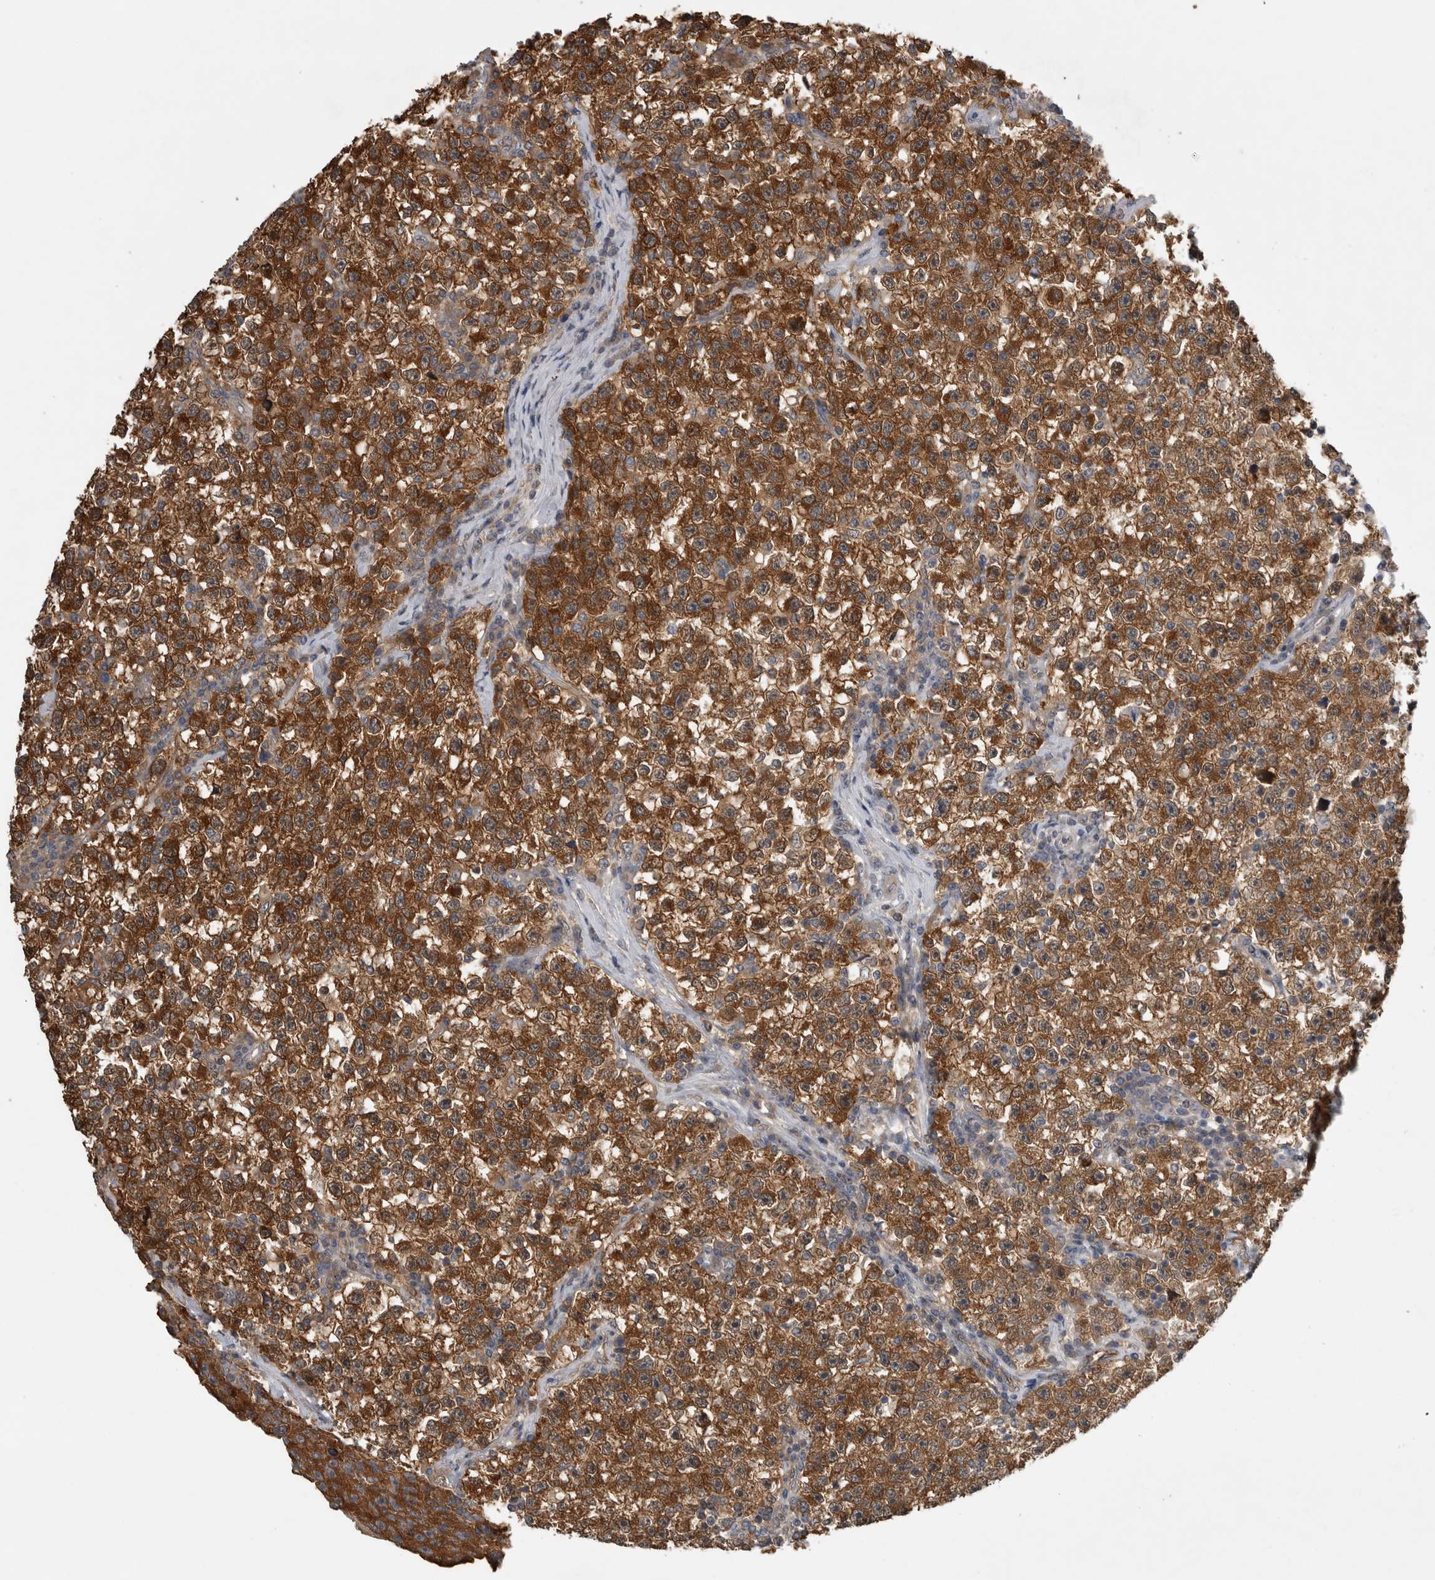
{"staining": {"intensity": "strong", "quantity": ">75%", "location": "cytoplasmic/membranous"}, "tissue": "testis cancer", "cell_type": "Tumor cells", "image_type": "cancer", "snomed": [{"axis": "morphology", "description": "Seminoma, NOS"}, {"axis": "topography", "description": "Testis"}], "caption": "IHC photomicrograph of neoplastic tissue: human seminoma (testis) stained using immunohistochemistry (IHC) exhibits high levels of strong protein expression localized specifically in the cytoplasmic/membranous of tumor cells, appearing as a cytoplasmic/membranous brown color.", "gene": "TRMT61B", "patient": {"sex": "male", "age": 22}}